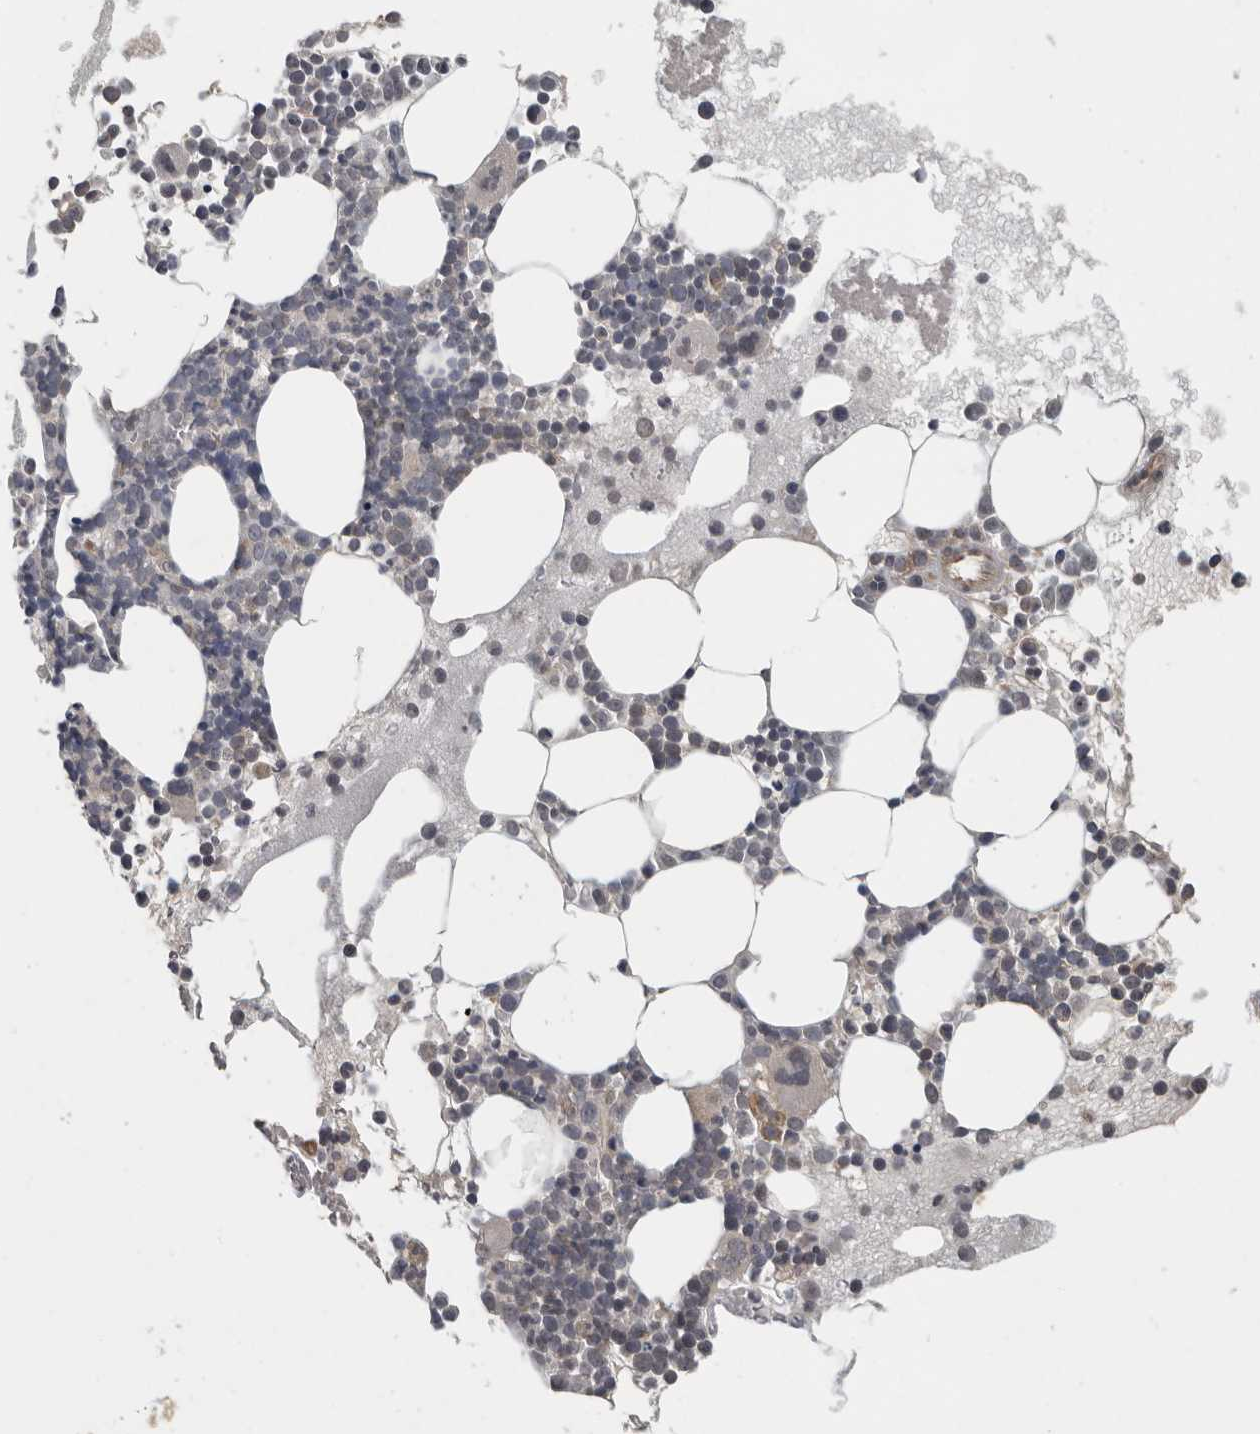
{"staining": {"intensity": "moderate", "quantity": "25%-75%", "location": "cytoplasmic/membranous"}, "tissue": "bone marrow", "cell_type": "Hematopoietic cells", "image_type": "normal", "snomed": [{"axis": "morphology", "description": "Normal tissue, NOS"}, {"axis": "morphology", "description": "Inflammation, NOS"}, {"axis": "topography", "description": "Bone marrow"}], "caption": "Protein staining of benign bone marrow exhibits moderate cytoplasmic/membranous expression in approximately 25%-75% of hematopoietic cells. (Stains: DAB in brown, nuclei in blue, Microscopy: brightfield microscopy at high magnification).", "gene": "AFAP1", "patient": {"sex": "female", "age": 45}}